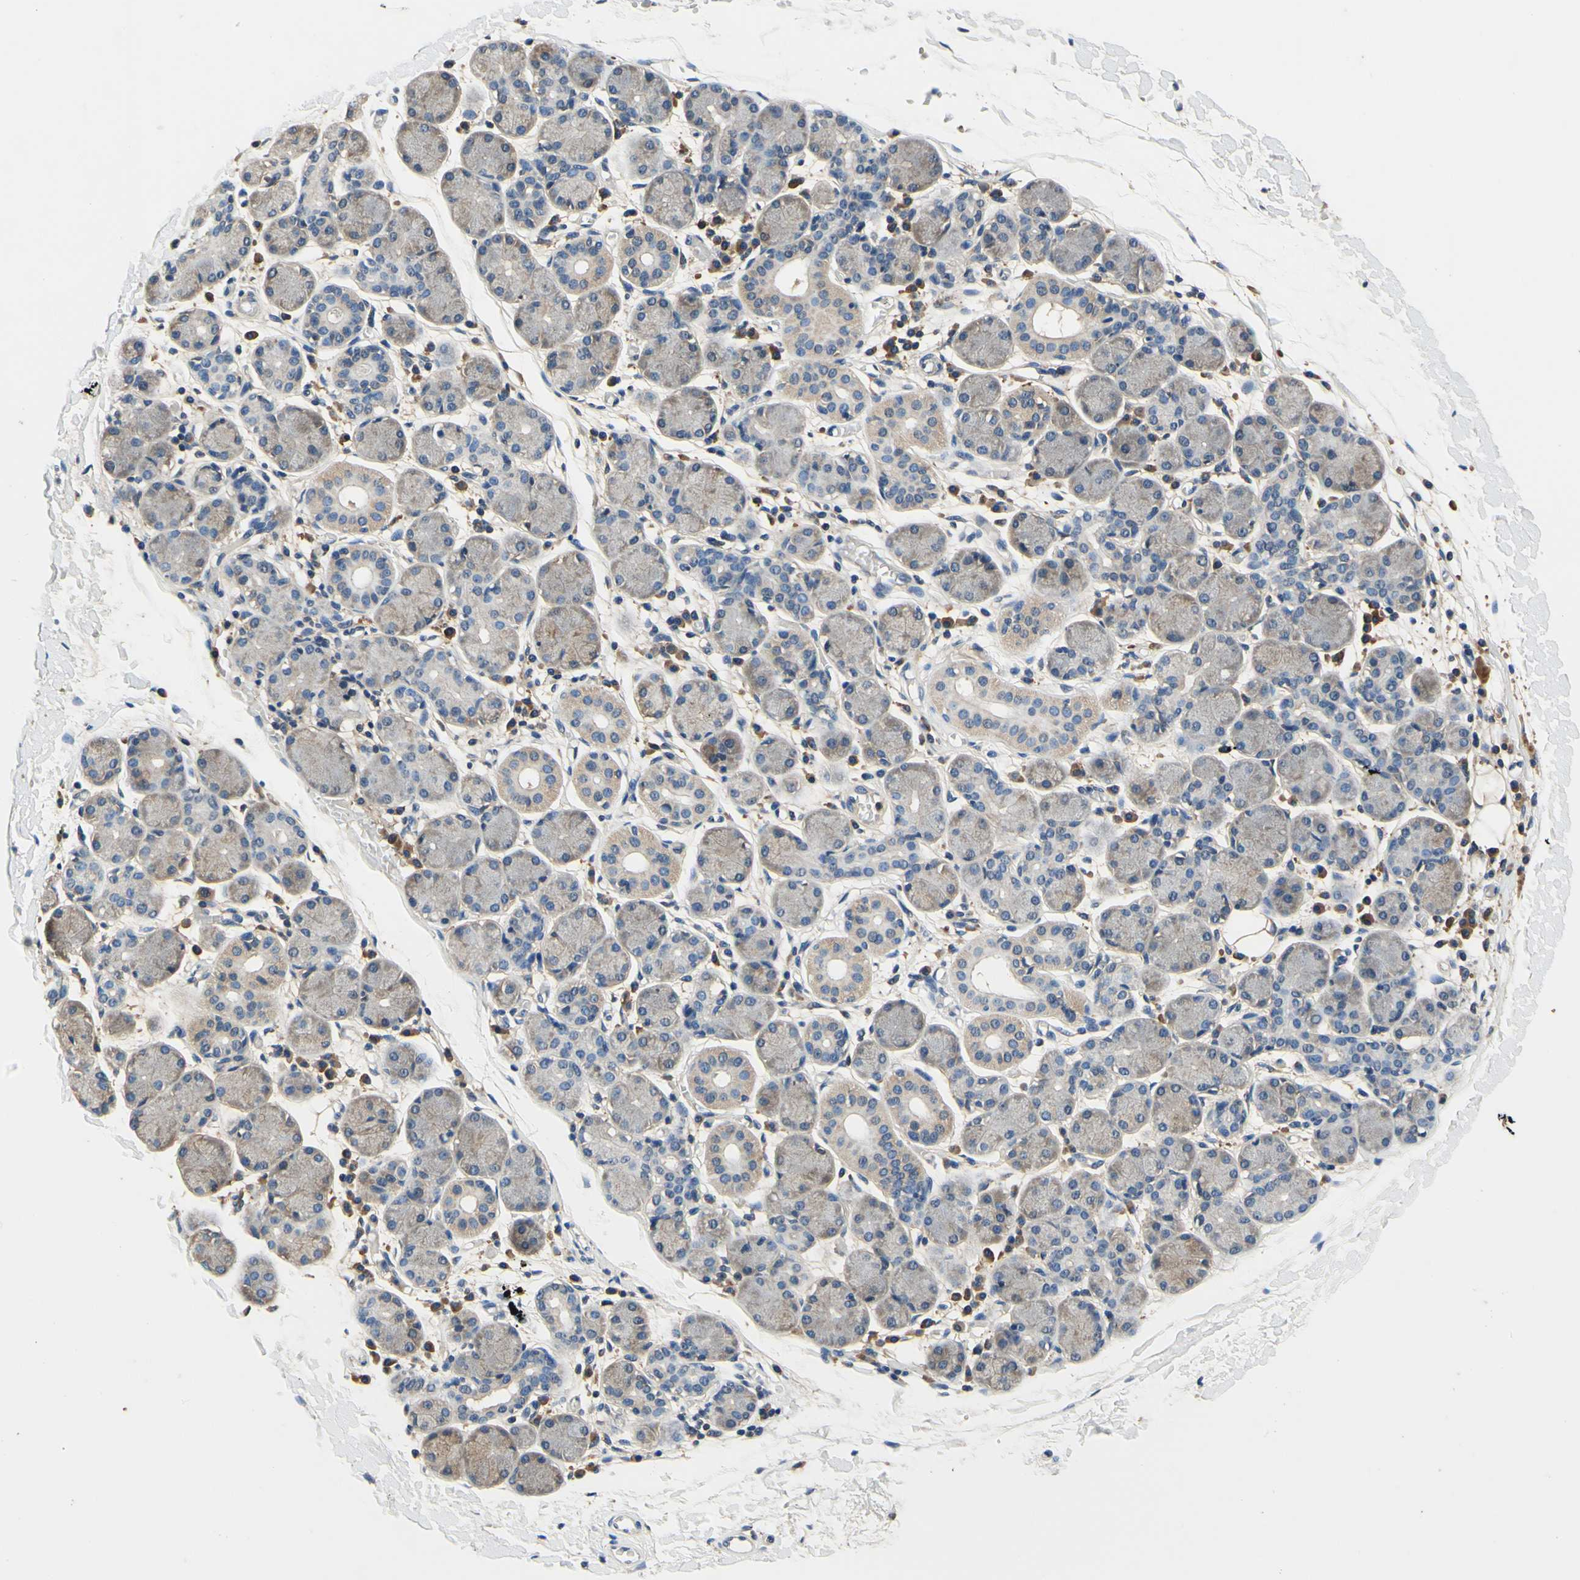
{"staining": {"intensity": "weak", "quantity": "<25%", "location": "cytoplasmic/membranous"}, "tissue": "salivary gland", "cell_type": "Glandular cells", "image_type": "normal", "snomed": [{"axis": "morphology", "description": "Normal tissue, NOS"}, {"axis": "topography", "description": "Salivary gland"}], "caption": "IHC histopathology image of benign salivary gland: salivary gland stained with DAB (3,3'-diaminobenzidine) shows no significant protein expression in glandular cells.", "gene": "PLA2G4A", "patient": {"sex": "female", "age": 24}}